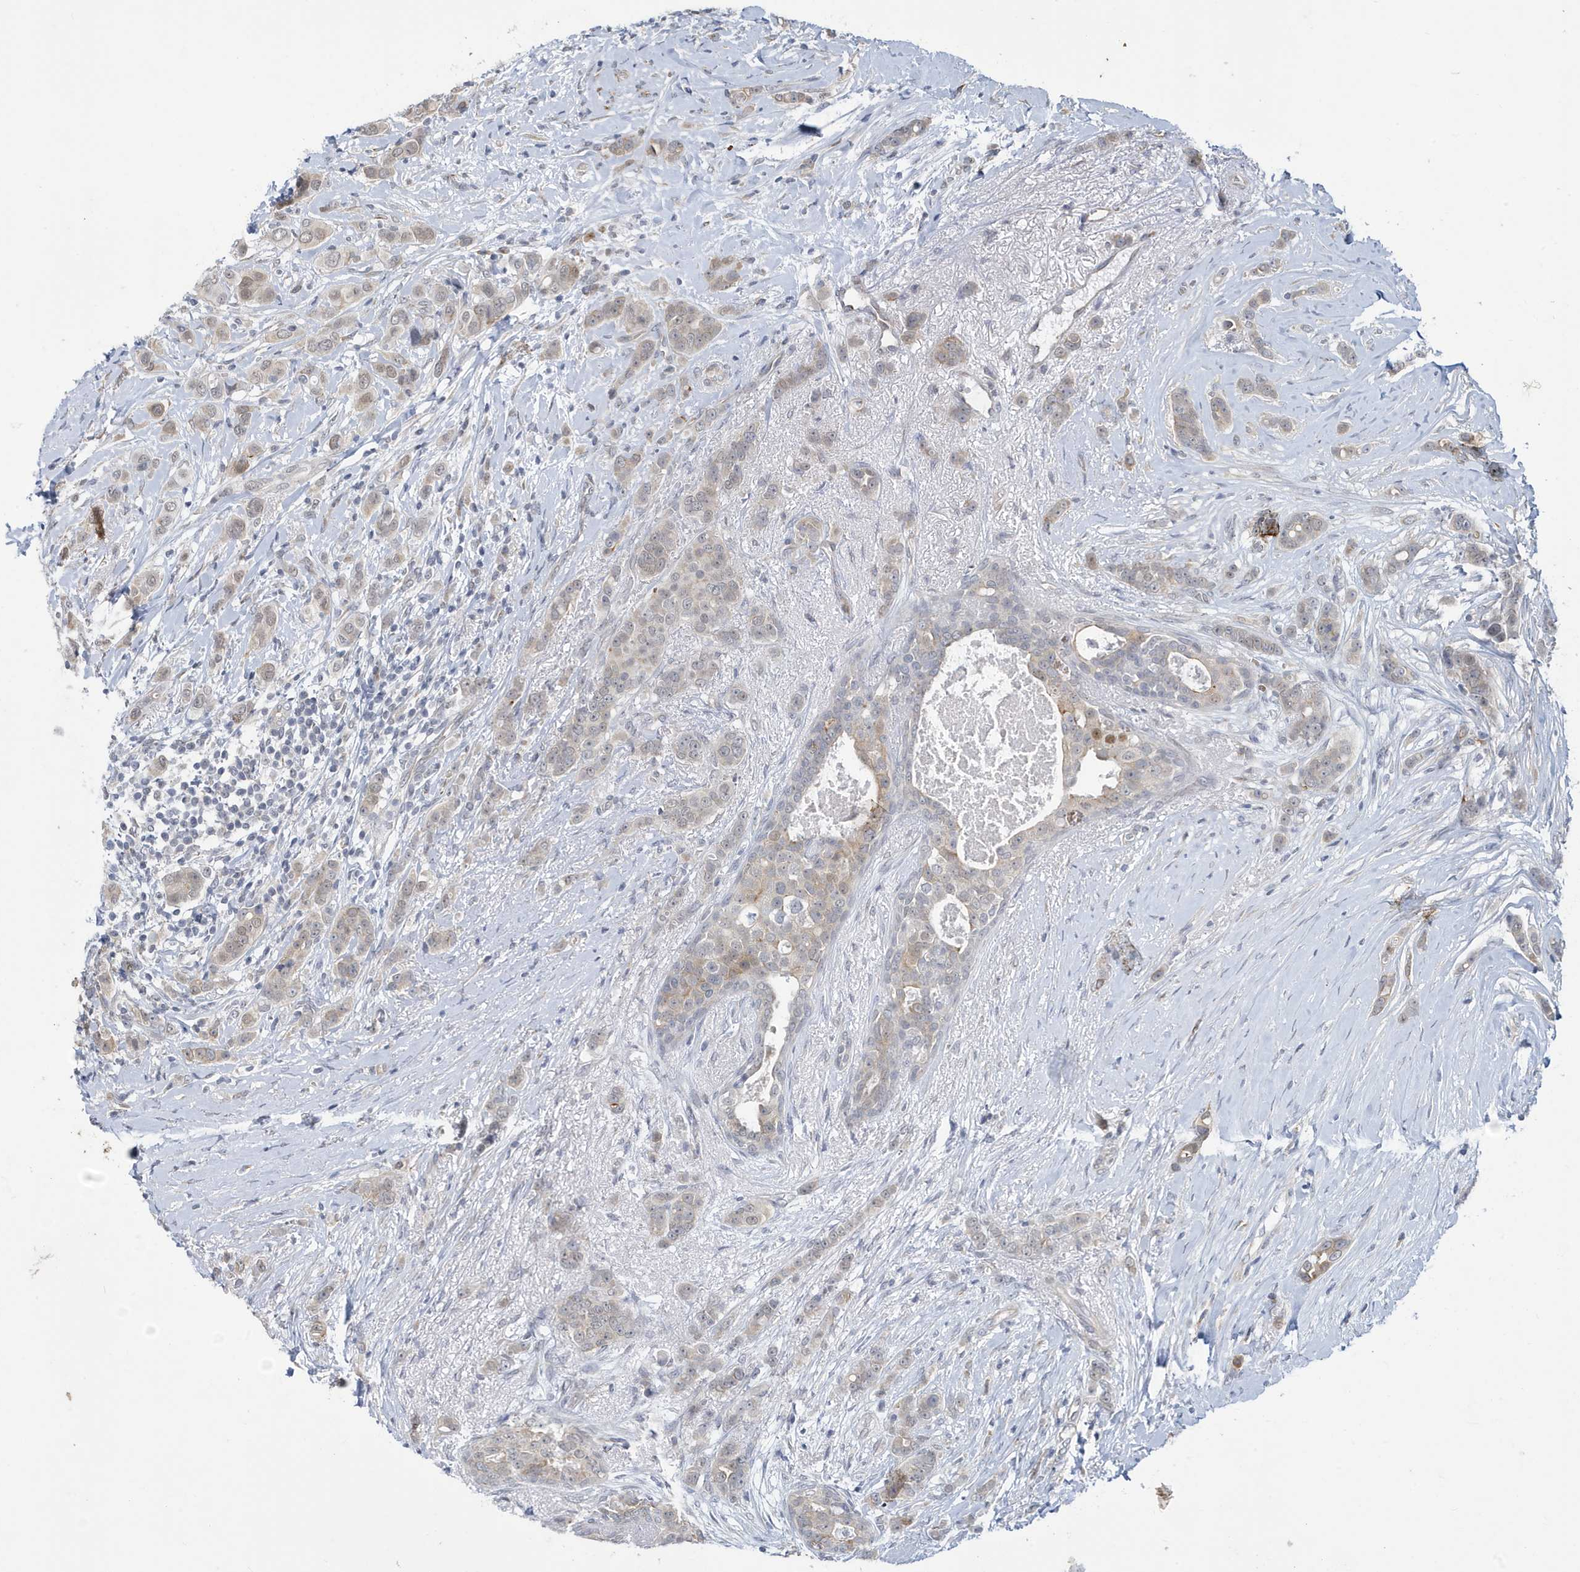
{"staining": {"intensity": "weak", "quantity": "25%-75%", "location": "cytoplasmic/membranous,nuclear"}, "tissue": "breast cancer", "cell_type": "Tumor cells", "image_type": "cancer", "snomed": [{"axis": "morphology", "description": "Lobular carcinoma"}, {"axis": "topography", "description": "Breast"}], "caption": "Immunohistochemical staining of human breast cancer (lobular carcinoma) displays low levels of weak cytoplasmic/membranous and nuclear protein positivity in about 25%-75% of tumor cells. (Stains: DAB in brown, nuclei in blue, Microscopy: brightfield microscopy at high magnification).", "gene": "ZNF654", "patient": {"sex": "female", "age": 51}}